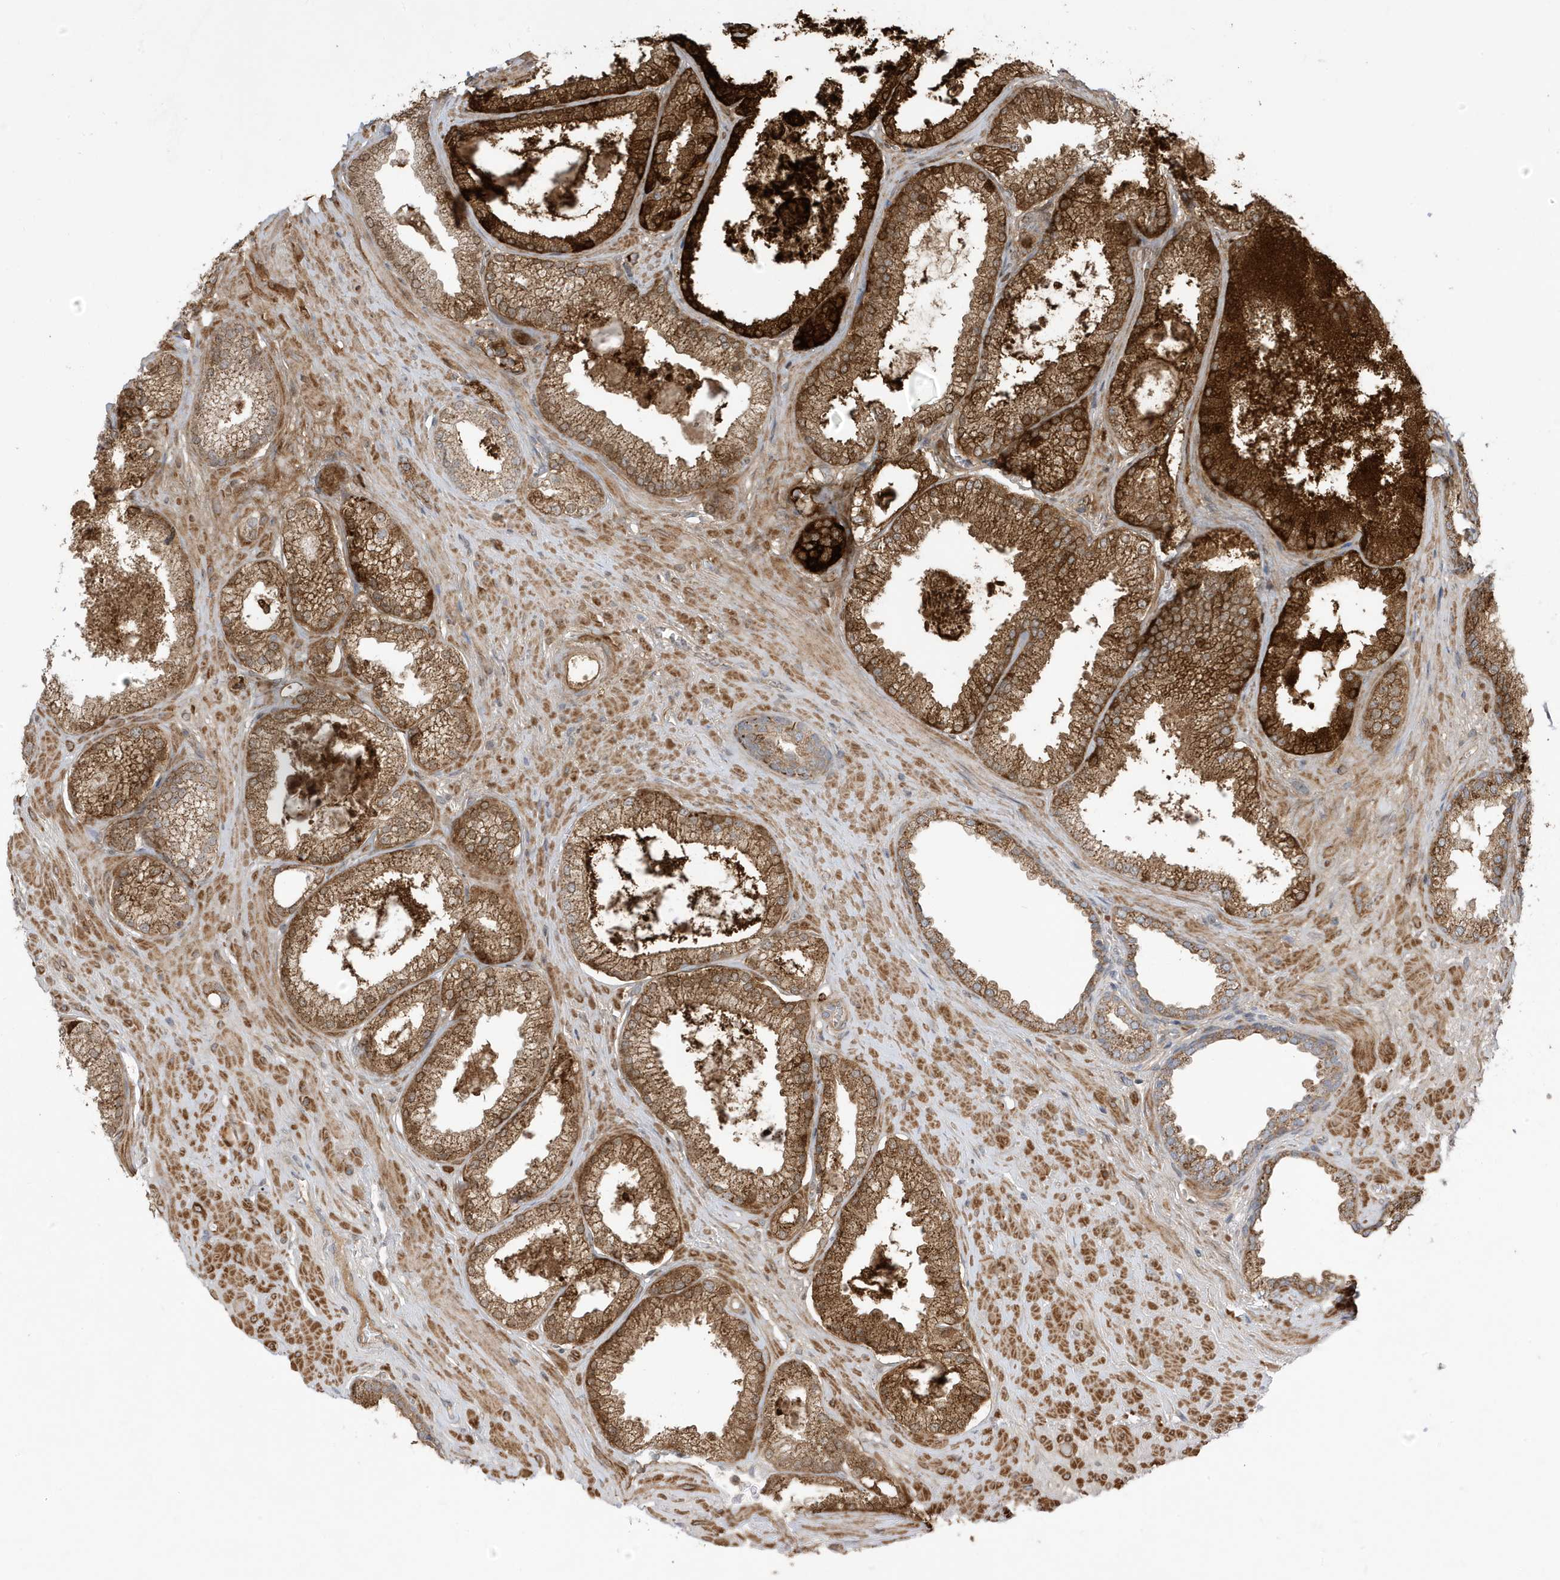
{"staining": {"intensity": "strong", "quantity": ">75%", "location": "cytoplasmic/membranous"}, "tissue": "prostate cancer", "cell_type": "Tumor cells", "image_type": "cancer", "snomed": [{"axis": "morphology", "description": "Adenocarcinoma, Low grade"}, {"axis": "topography", "description": "Prostate"}], "caption": "Protein analysis of prostate cancer tissue exhibits strong cytoplasmic/membranous positivity in about >75% of tumor cells.", "gene": "ATP13A5", "patient": {"sex": "male", "age": 62}}